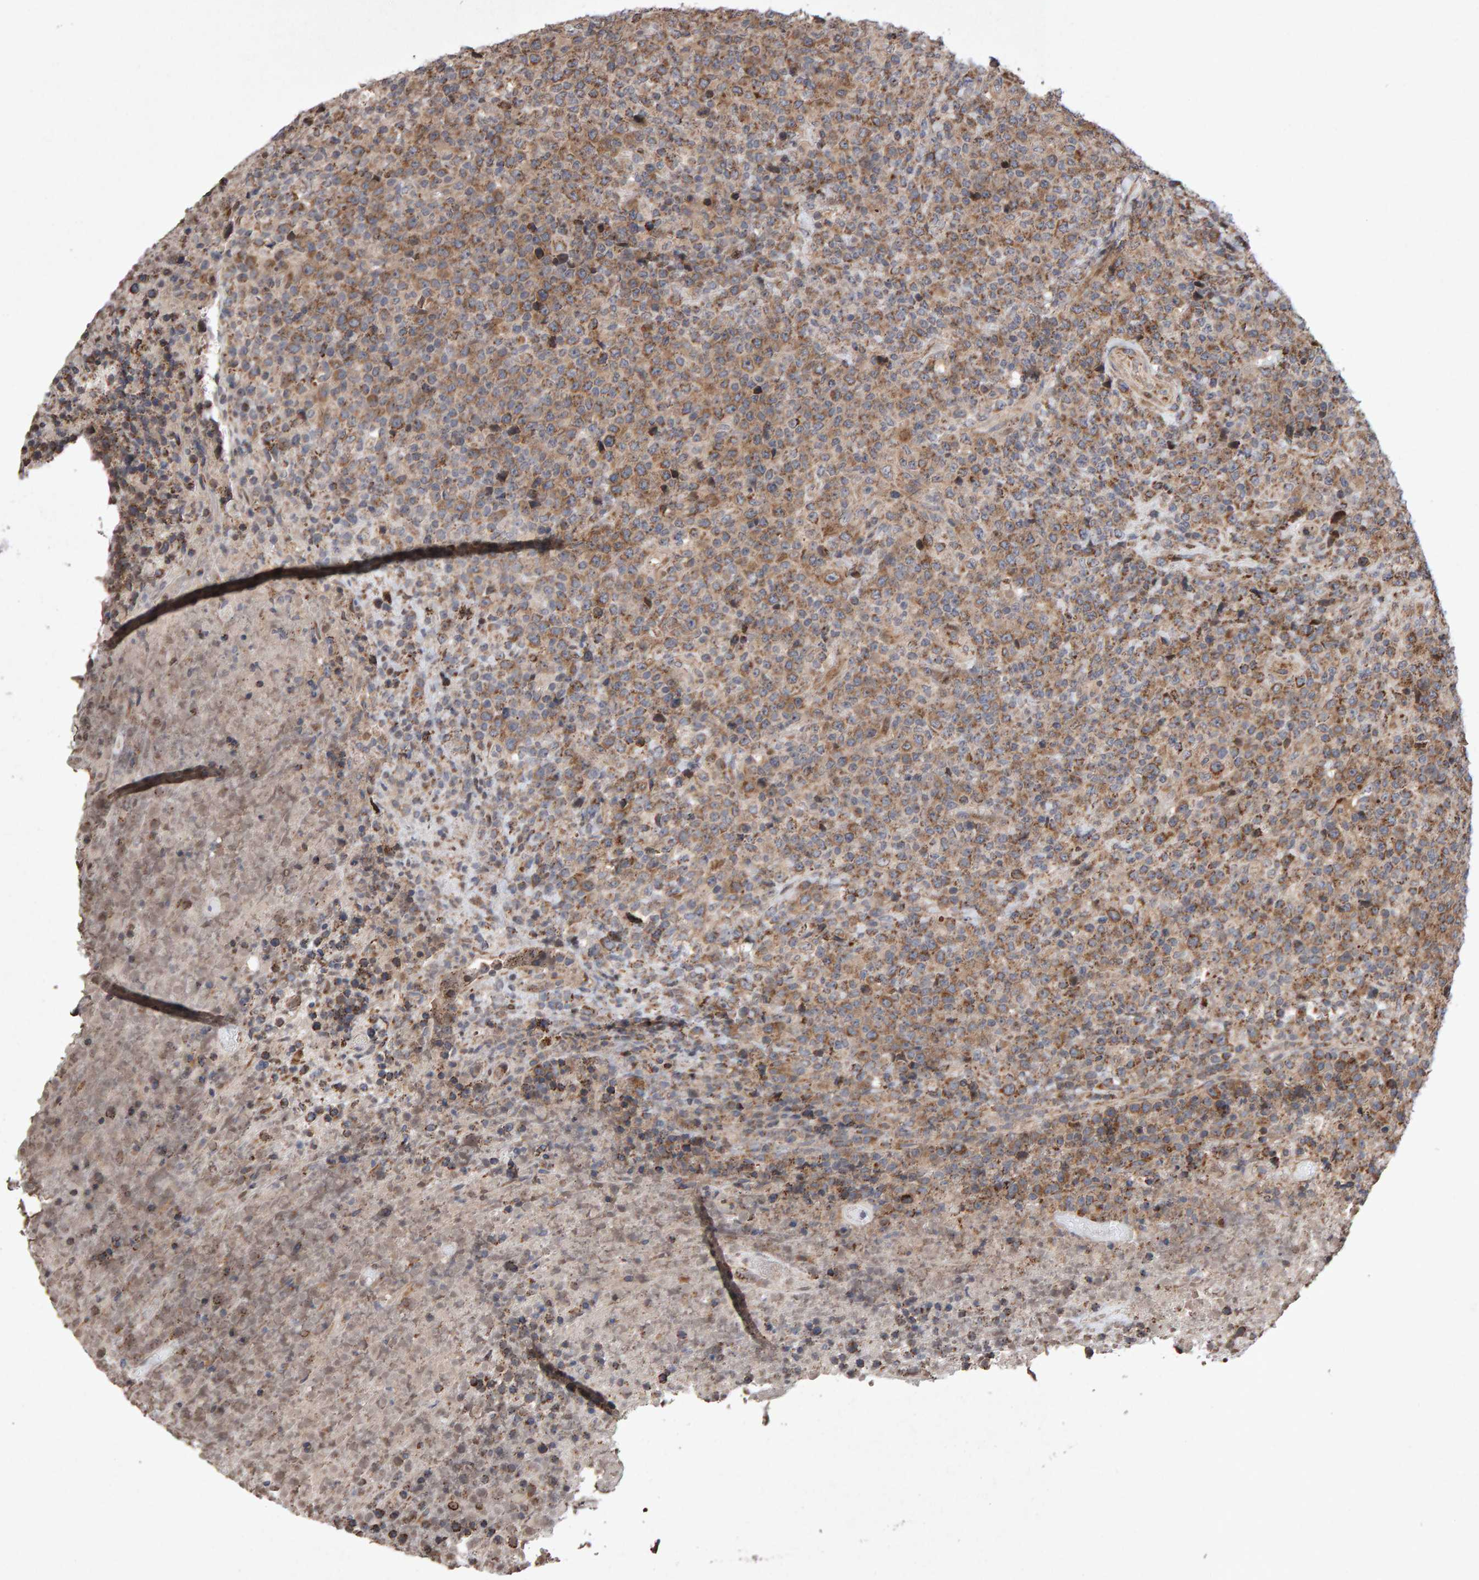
{"staining": {"intensity": "moderate", "quantity": "25%-75%", "location": "cytoplasmic/membranous"}, "tissue": "lymphoma", "cell_type": "Tumor cells", "image_type": "cancer", "snomed": [{"axis": "morphology", "description": "Malignant lymphoma, non-Hodgkin's type, High grade"}, {"axis": "topography", "description": "Lymph node"}], "caption": "Protein expression analysis of high-grade malignant lymphoma, non-Hodgkin's type shows moderate cytoplasmic/membranous expression in about 25%-75% of tumor cells.", "gene": "PECR", "patient": {"sex": "male", "age": 13}}